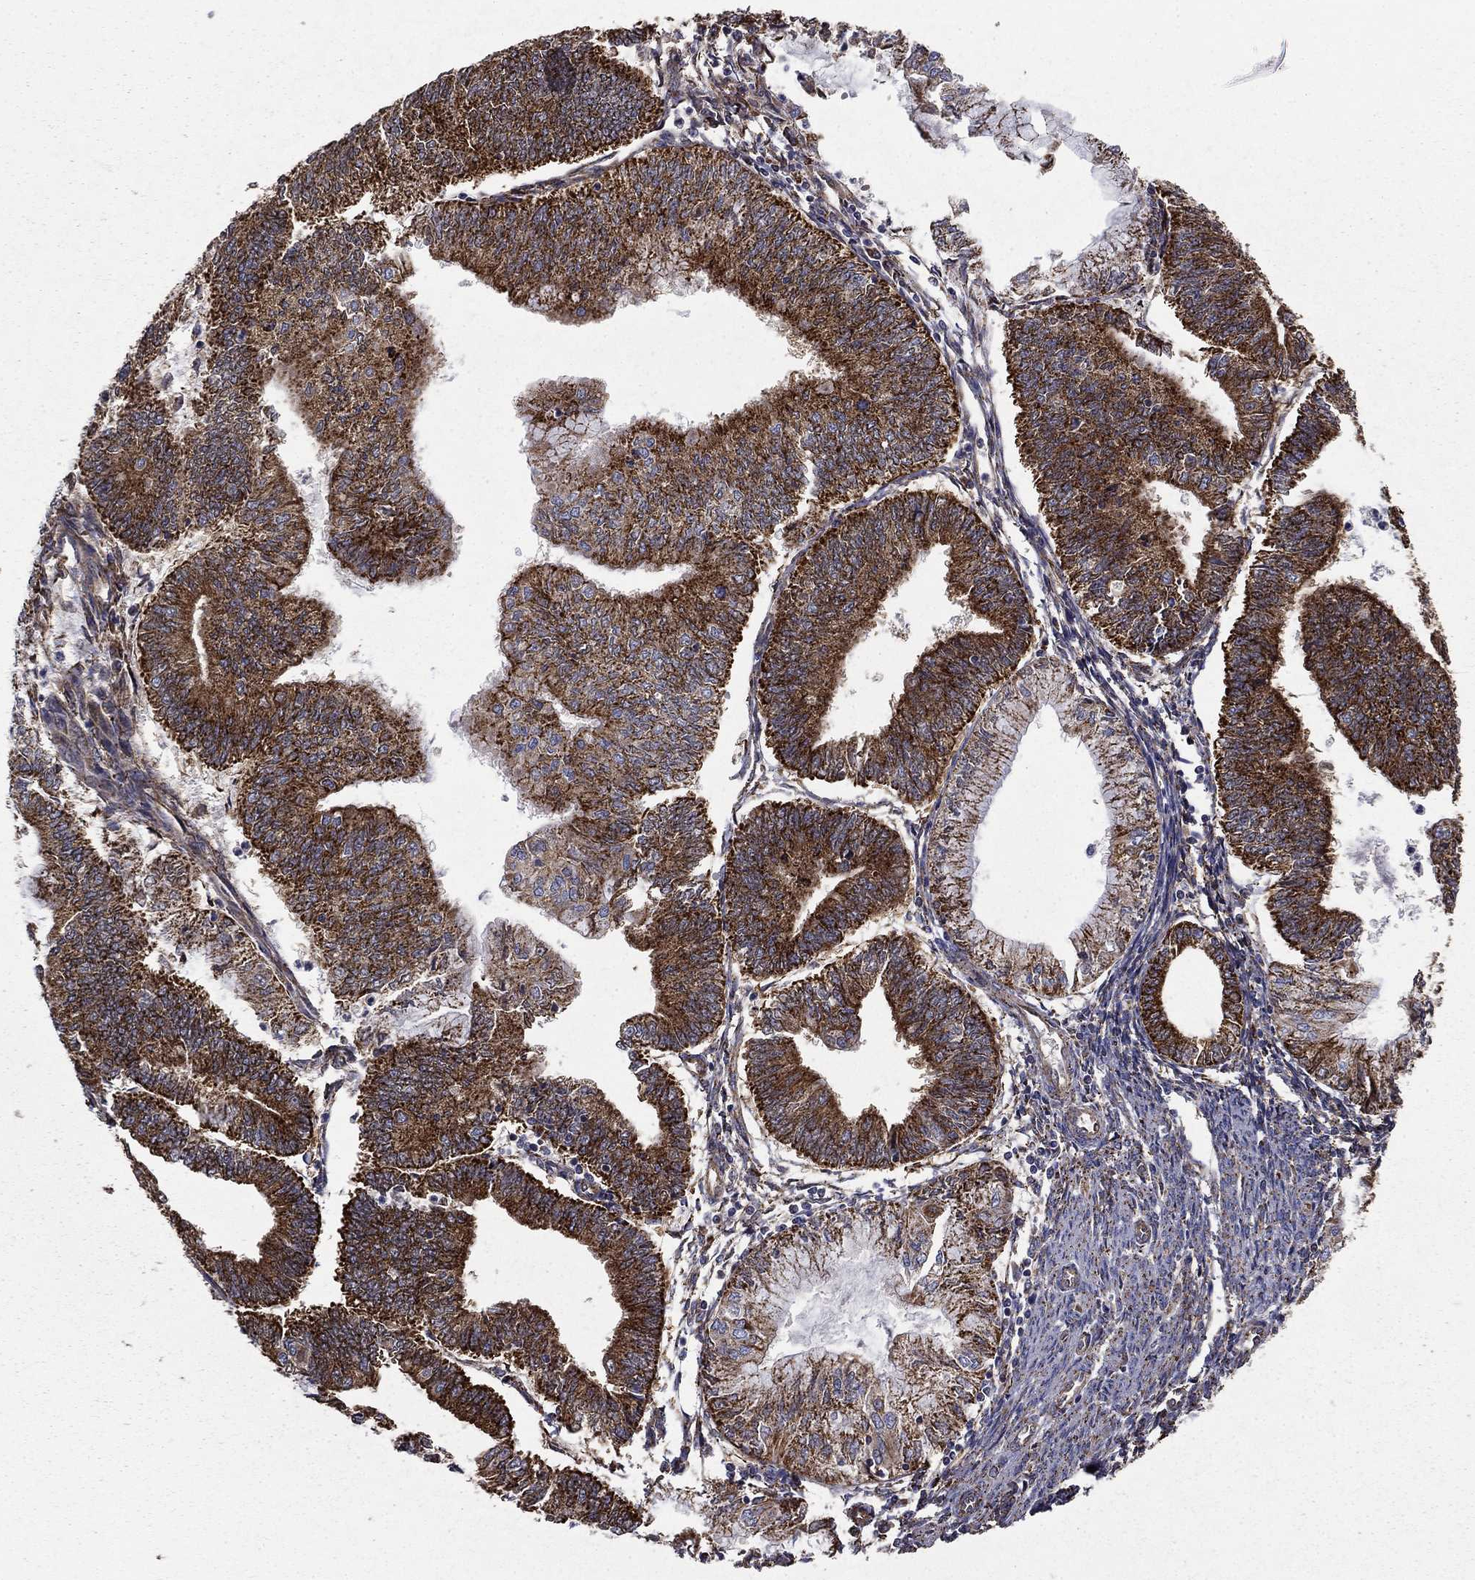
{"staining": {"intensity": "strong", "quantity": ">75%", "location": "cytoplasmic/membranous"}, "tissue": "endometrial cancer", "cell_type": "Tumor cells", "image_type": "cancer", "snomed": [{"axis": "morphology", "description": "Adenocarcinoma, NOS"}, {"axis": "topography", "description": "Endometrium"}], "caption": "Endometrial adenocarcinoma was stained to show a protein in brown. There is high levels of strong cytoplasmic/membranous positivity in about >75% of tumor cells.", "gene": "GCSH", "patient": {"sex": "female", "age": 59}}